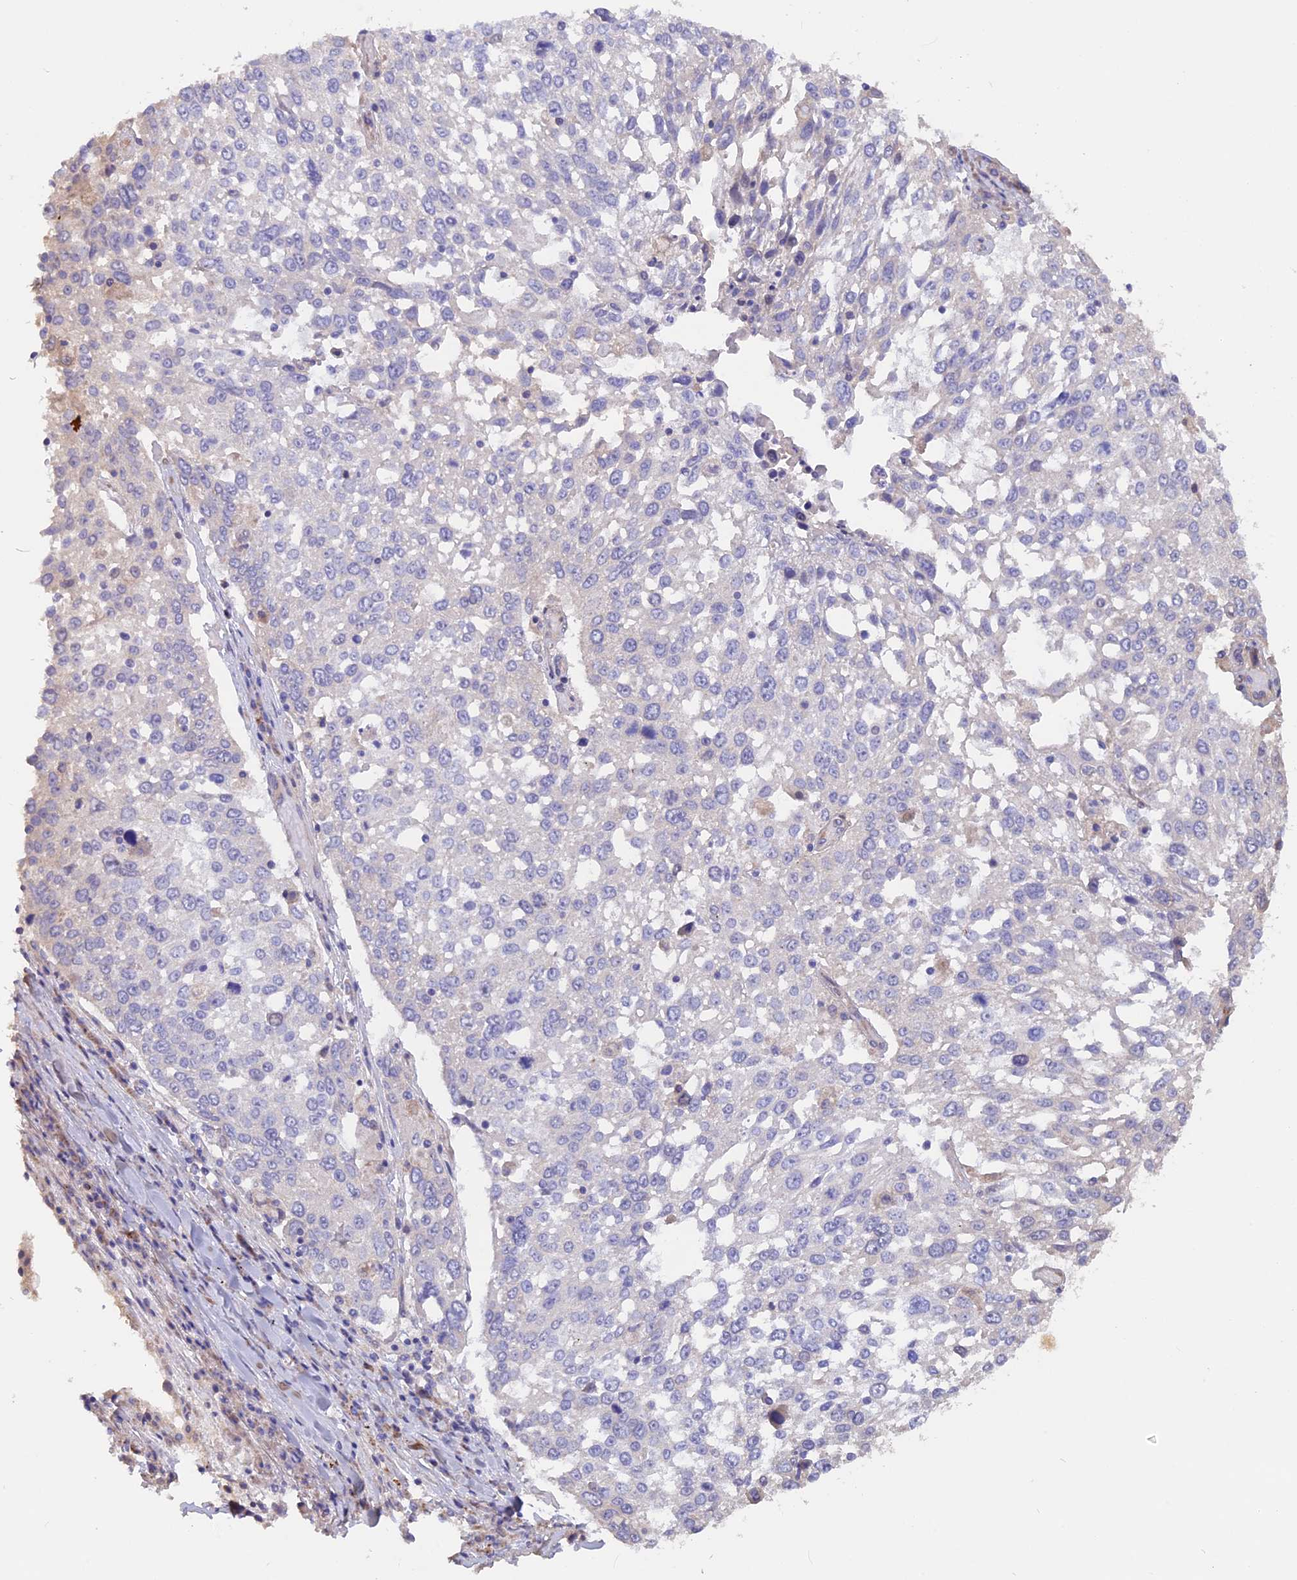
{"staining": {"intensity": "negative", "quantity": "none", "location": "none"}, "tissue": "lung cancer", "cell_type": "Tumor cells", "image_type": "cancer", "snomed": [{"axis": "morphology", "description": "Squamous cell carcinoma, NOS"}, {"axis": "topography", "description": "Lung"}], "caption": "A high-resolution micrograph shows IHC staining of lung cancer, which reveals no significant staining in tumor cells. (Immunohistochemistry (ihc), brightfield microscopy, high magnification).", "gene": "HYCC1", "patient": {"sex": "male", "age": 65}}